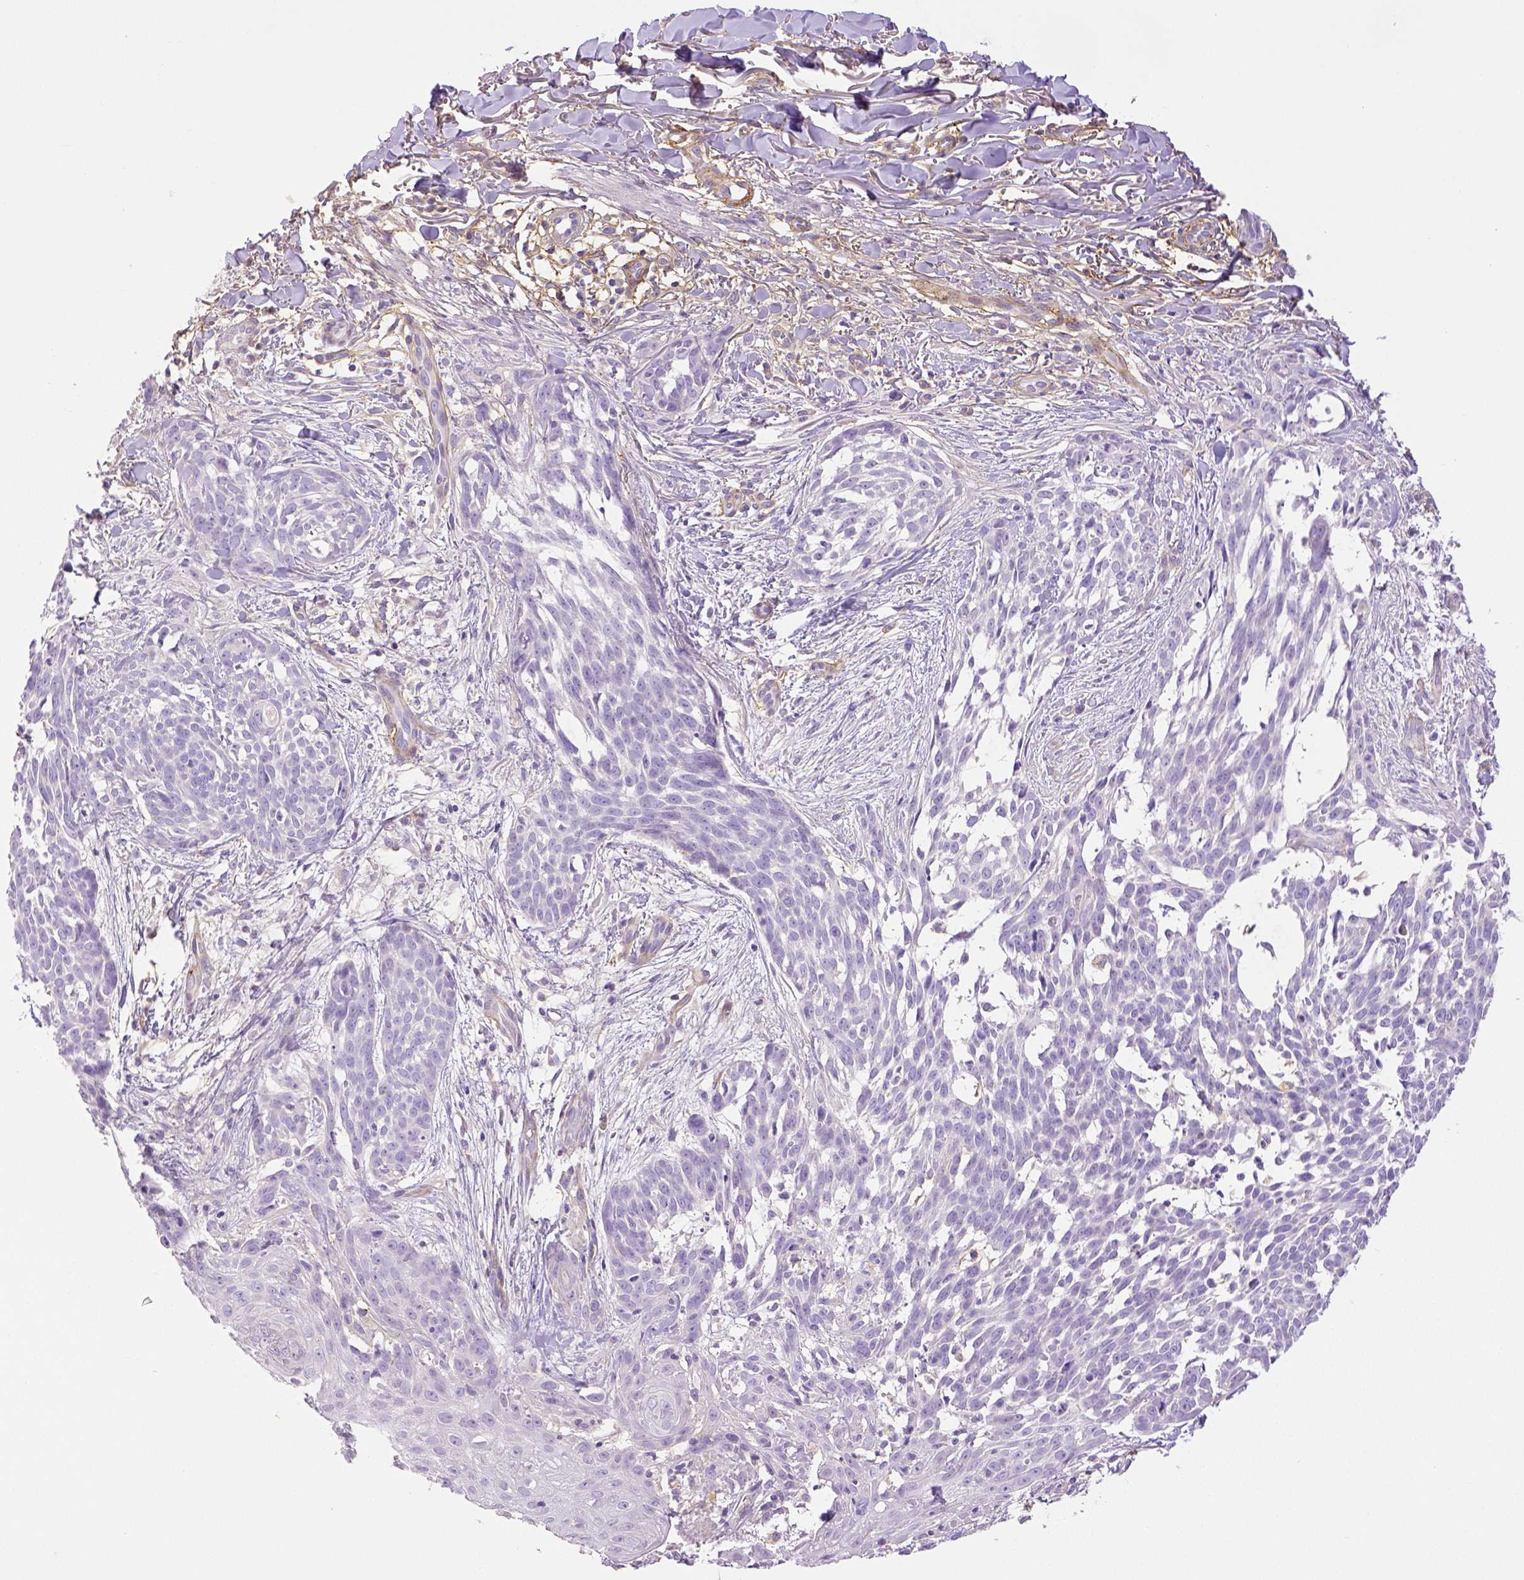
{"staining": {"intensity": "negative", "quantity": "none", "location": "none"}, "tissue": "skin cancer", "cell_type": "Tumor cells", "image_type": "cancer", "snomed": [{"axis": "morphology", "description": "Basal cell carcinoma"}, {"axis": "topography", "description": "Skin"}], "caption": "The micrograph displays no significant expression in tumor cells of skin basal cell carcinoma. The staining was performed using DAB (3,3'-diaminobenzidine) to visualize the protein expression in brown, while the nuclei were stained in blue with hematoxylin (Magnification: 20x).", "gene": "THY1", "patient": {"sex": "male", "age": 88}}